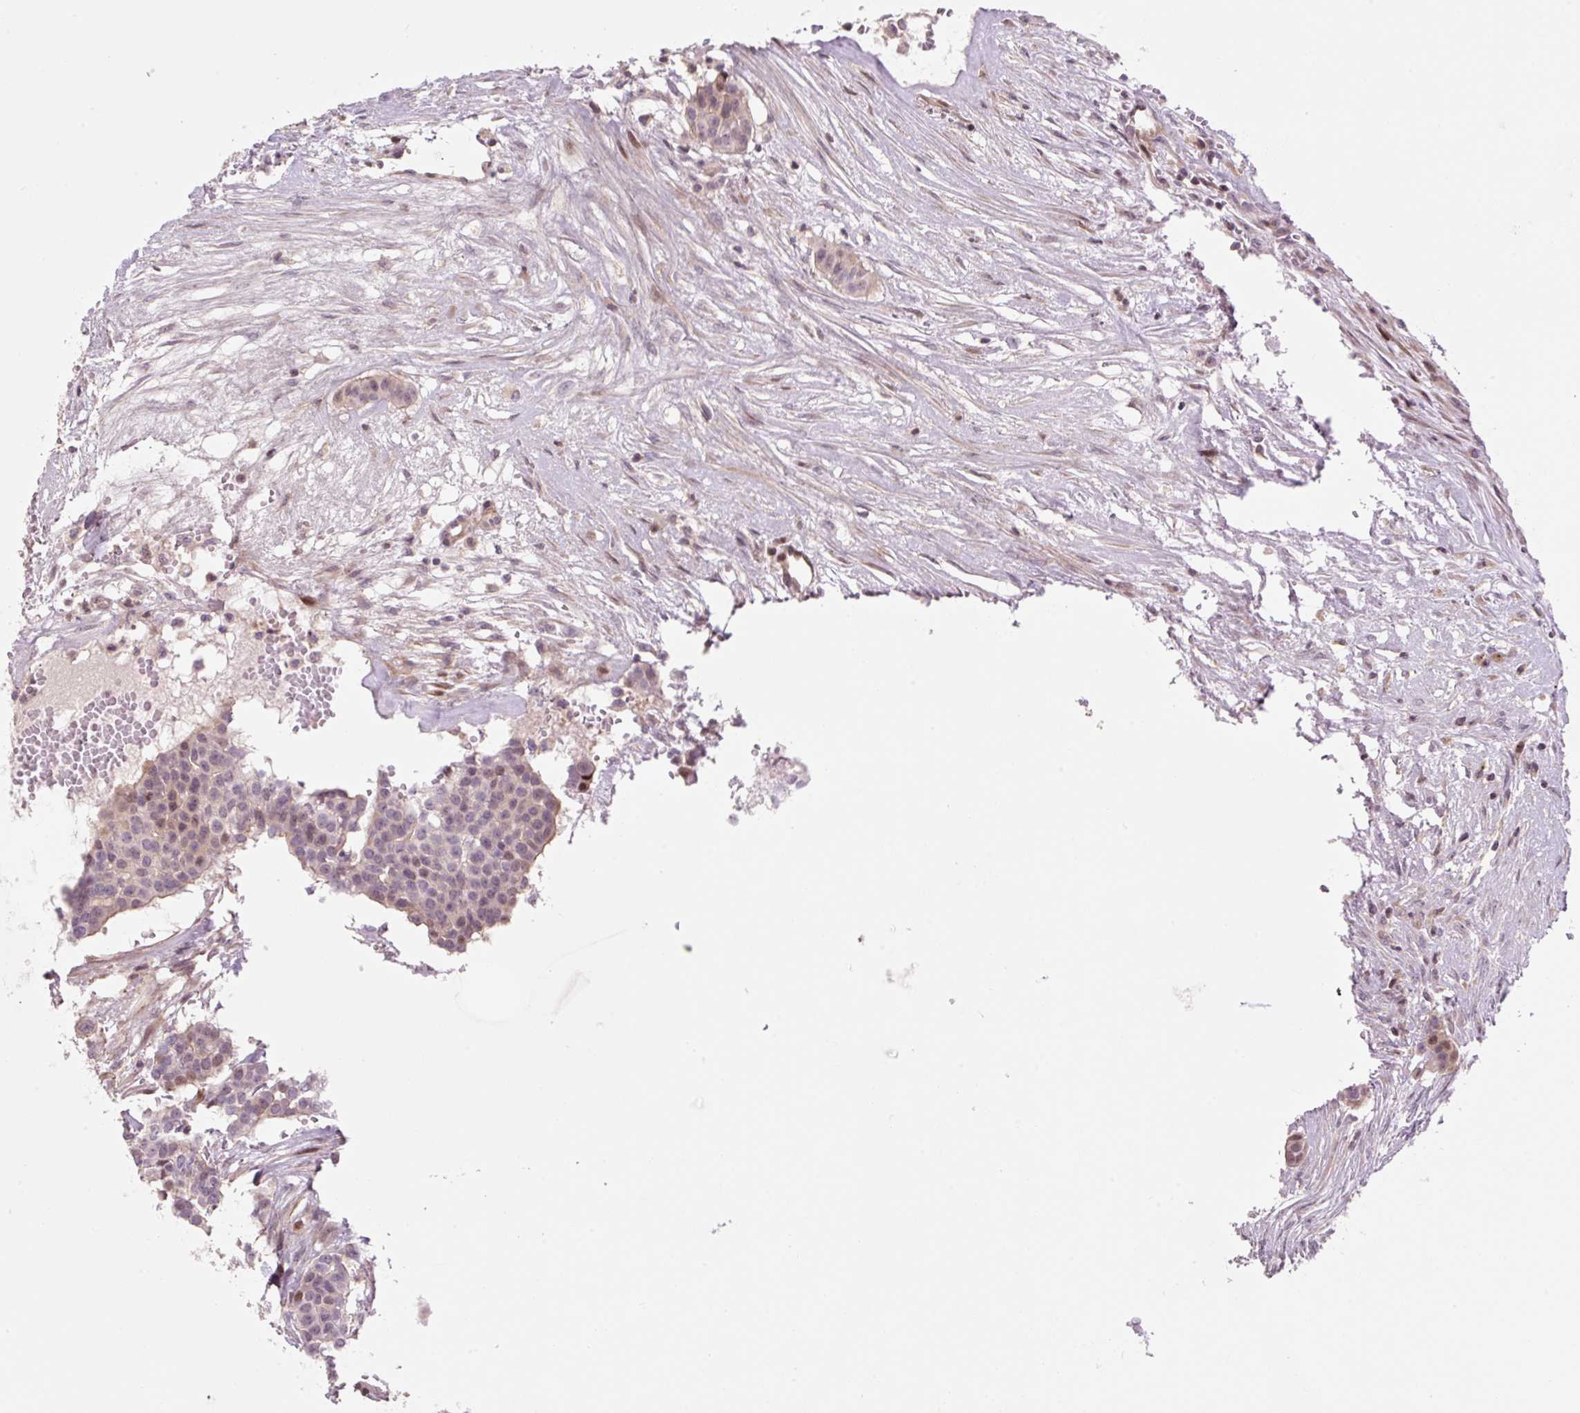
{"staining": {"intensity": "moderate", "quantity": "<25%", "location": "nuclear"}, "tissue": "head and neck cancer", "cell_type": "Tumor cells", "image_type": "cancer", "snomed": [{"axis": "morphology", "description": "Adenocarcinoma, NOS"}, {"axis": "topography", "description": "Head-Neck"}], "caption": "Head and neck cancer (adenocarcinoma) was stained to show a protein in brown. There is low levels of moderate nuclear staining in approximately <25% of tumor cells.", "gene": "ZNF552", "patient": {"sex": "male", "age": 81}}